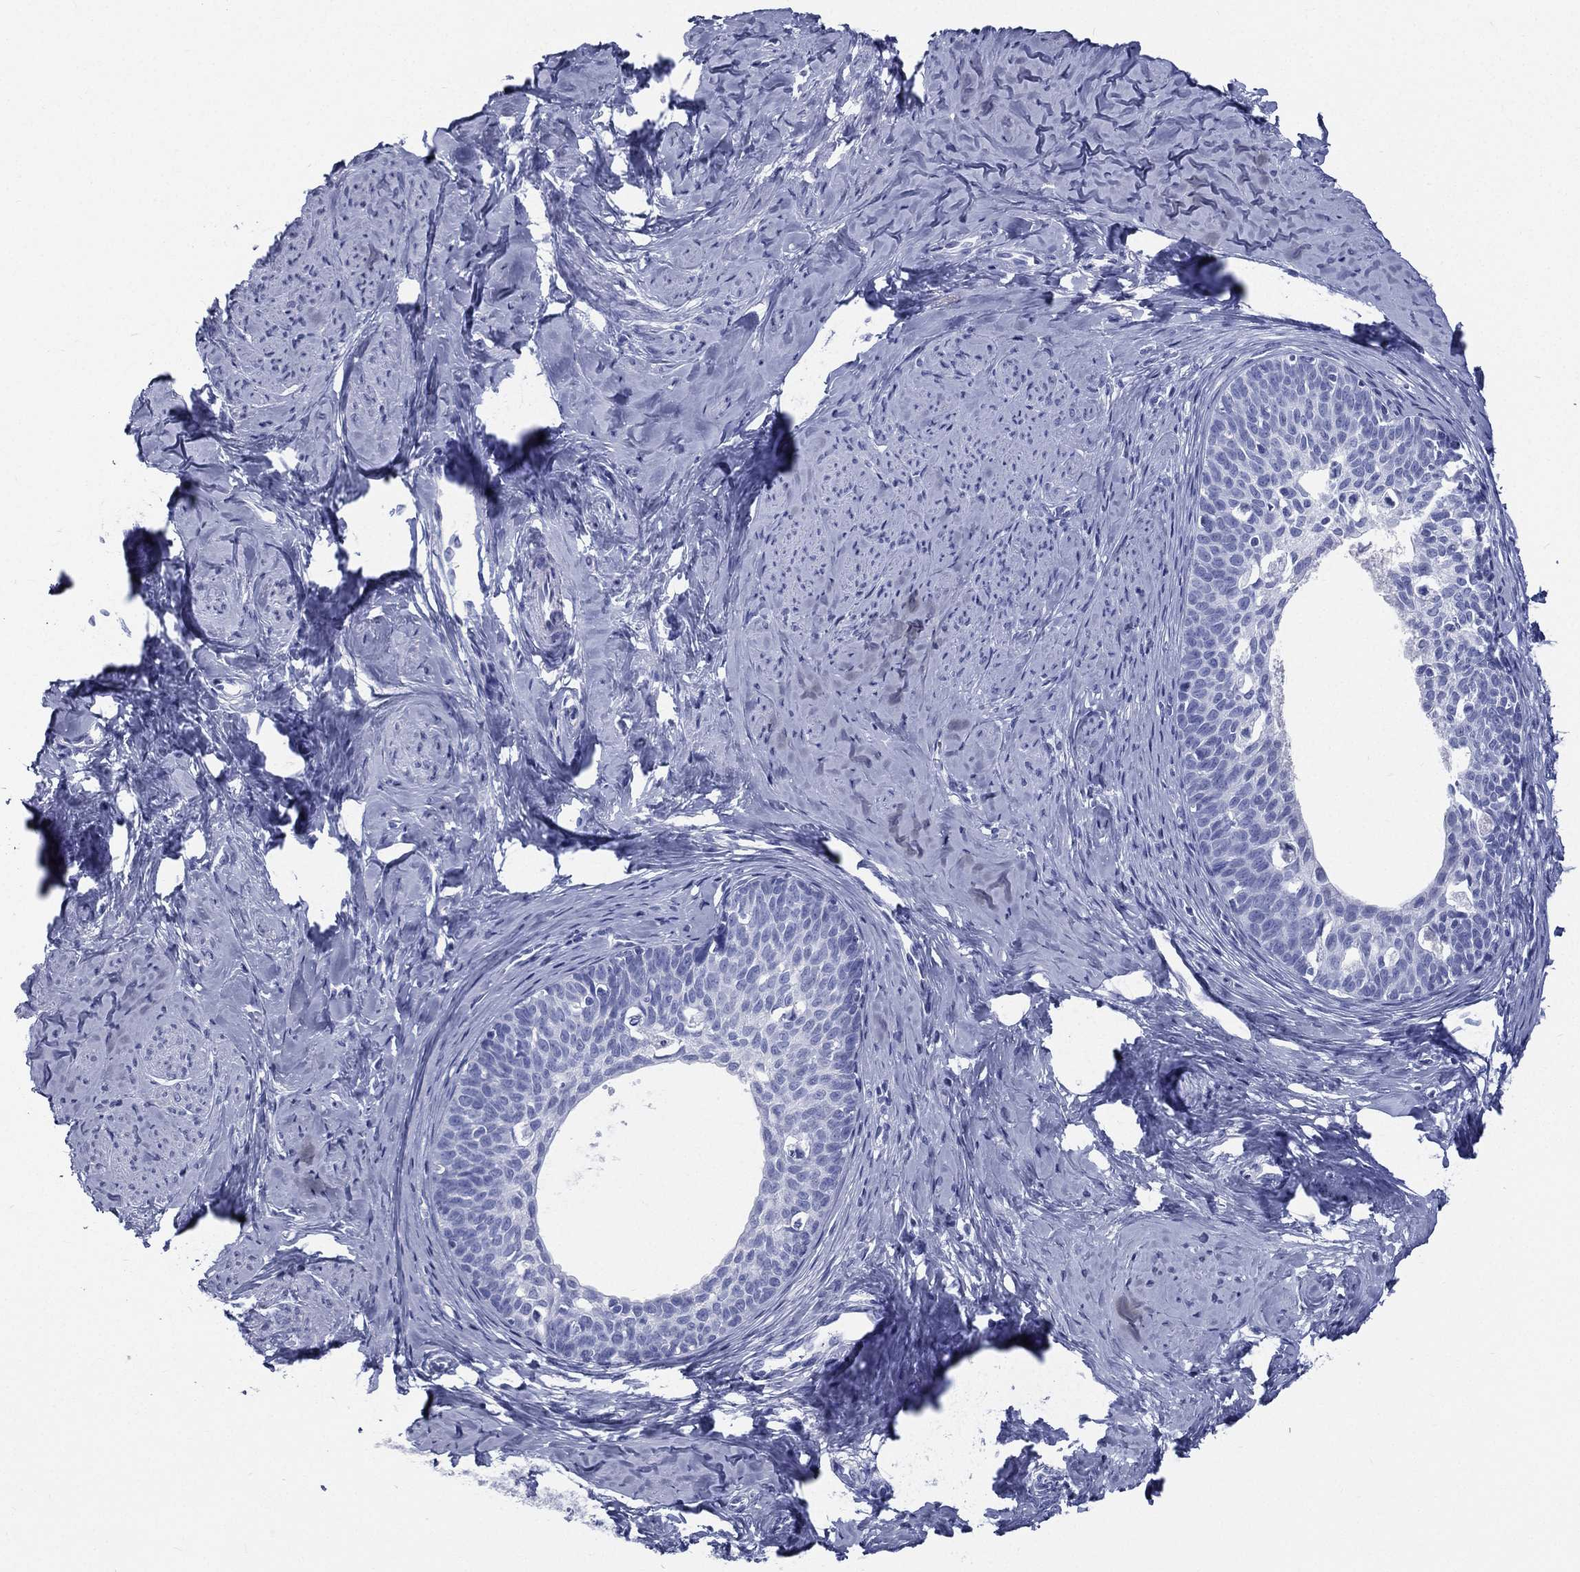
{"staining": {"intensity": "negative", "quantity": "none", "location": "none"}, "tissue": "cervical cancer", "cell_type": "Tumor cells", "image_type": "cancer", "snomed": [{"axis": "morphology", "description": "Squamous cell carcinoma, NOS"}, {"axis": "topography", "description": "Cervix"}], "caption": "Photomicrograph shows no significant protein positivity in tumor cells of cervical cancer.", "gene": "RSPH4A", "patient": {"sex": "female", "age": 51}}